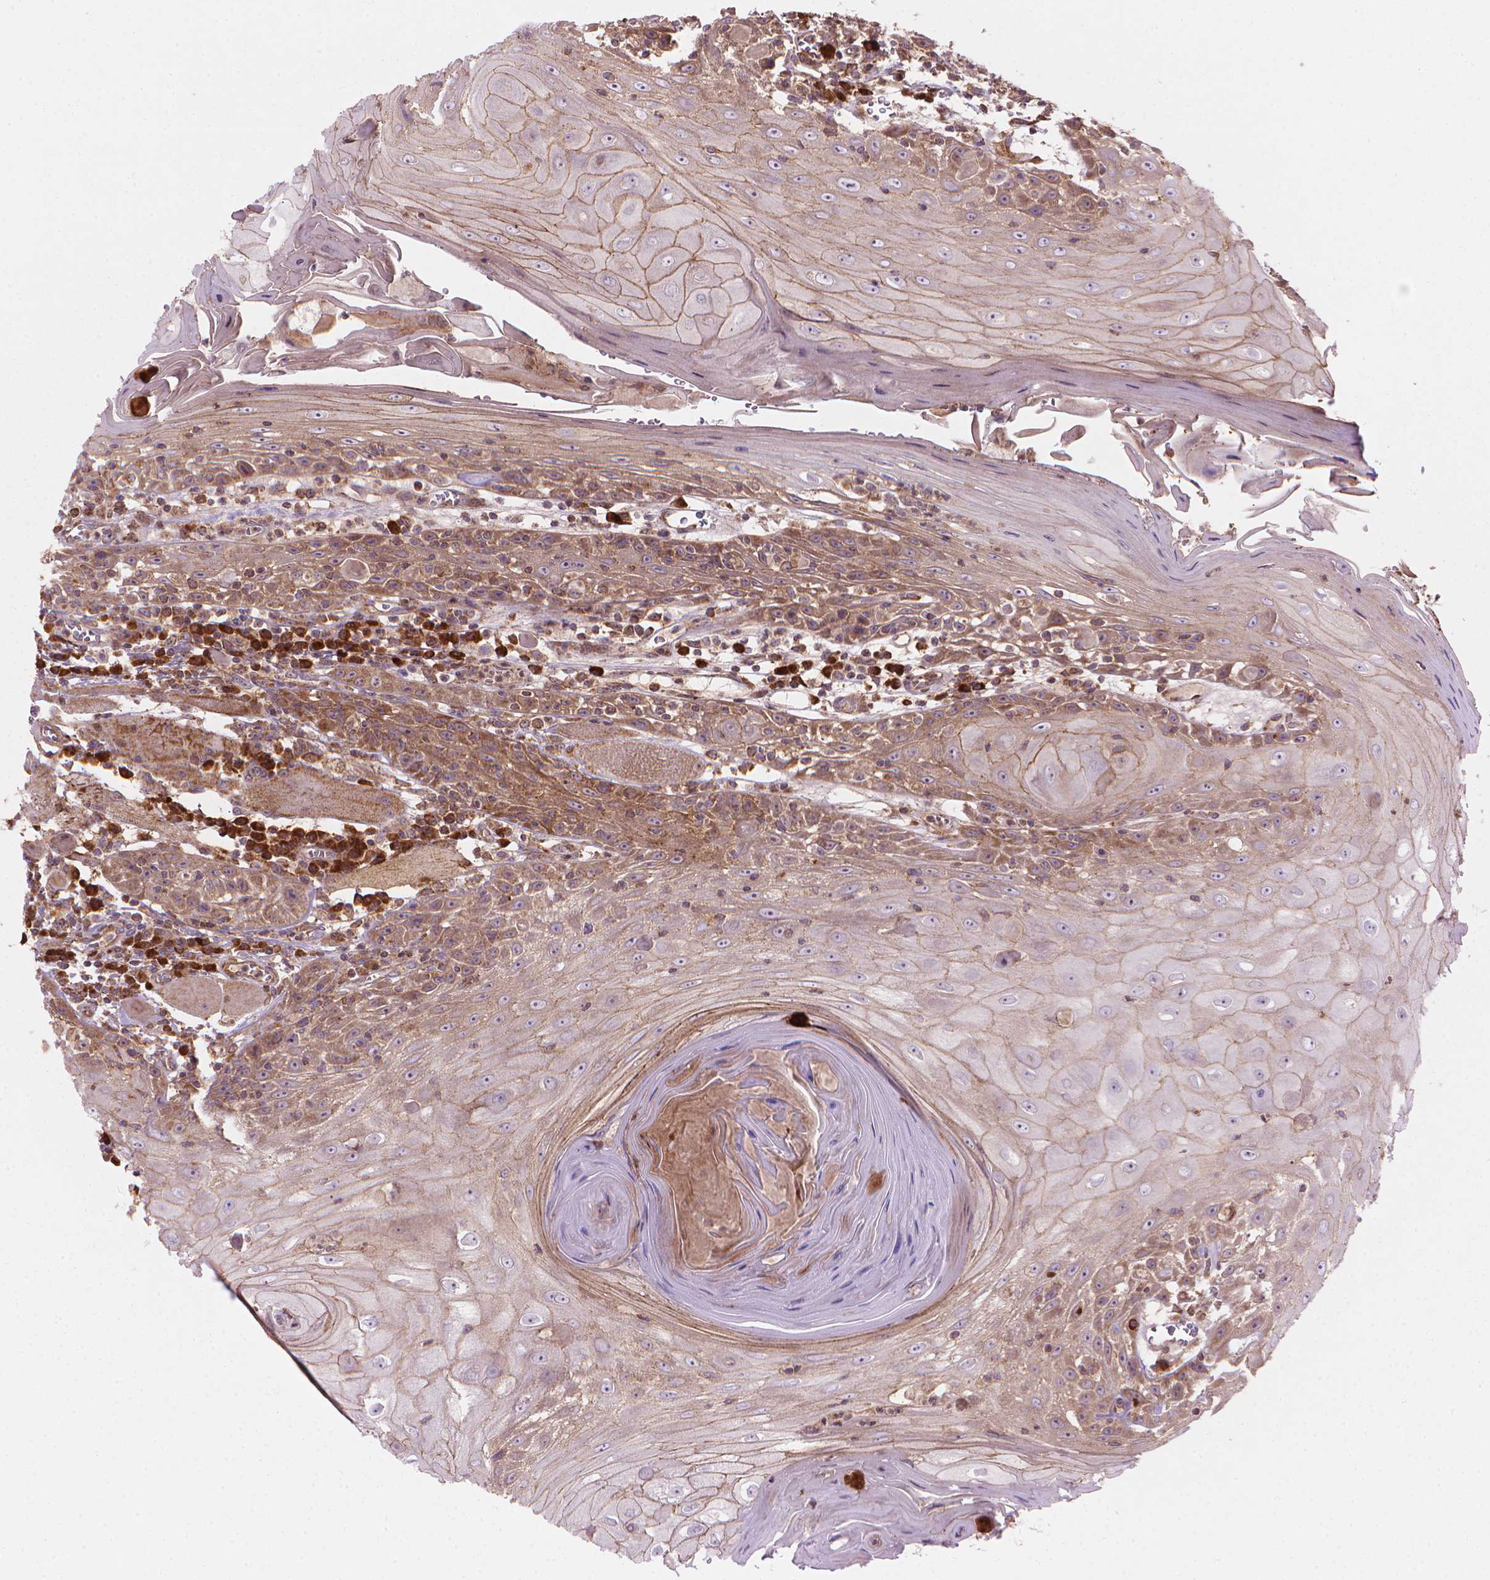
{"staining": {"intensity": "weak", "quantity": ">75%", "location": "cytoplasmic/membranous"}, "tissue": "head and neck cancer", "cell_type": "Tumor cells", "image_type": "cancer", "snomed": [{"axis": "morphology", "description": "Normal tissue, NOS"}, {"axis": "morphology", "description": "Squamous cell carcinoma, NOS"}, {"axis": "topography", "description": "Oral tissue"}, {"axis": "topography", "description": "Head-Neck"}], "caption": "Immunohistochemistry of squamous cell carcinoma (head and neck) exhibits low levels of weak cytoplasmic/membranous positivity in about >75% of tumor cells.", "gene": "VARS2", "patient": {"sex": "male", "age": 52}}